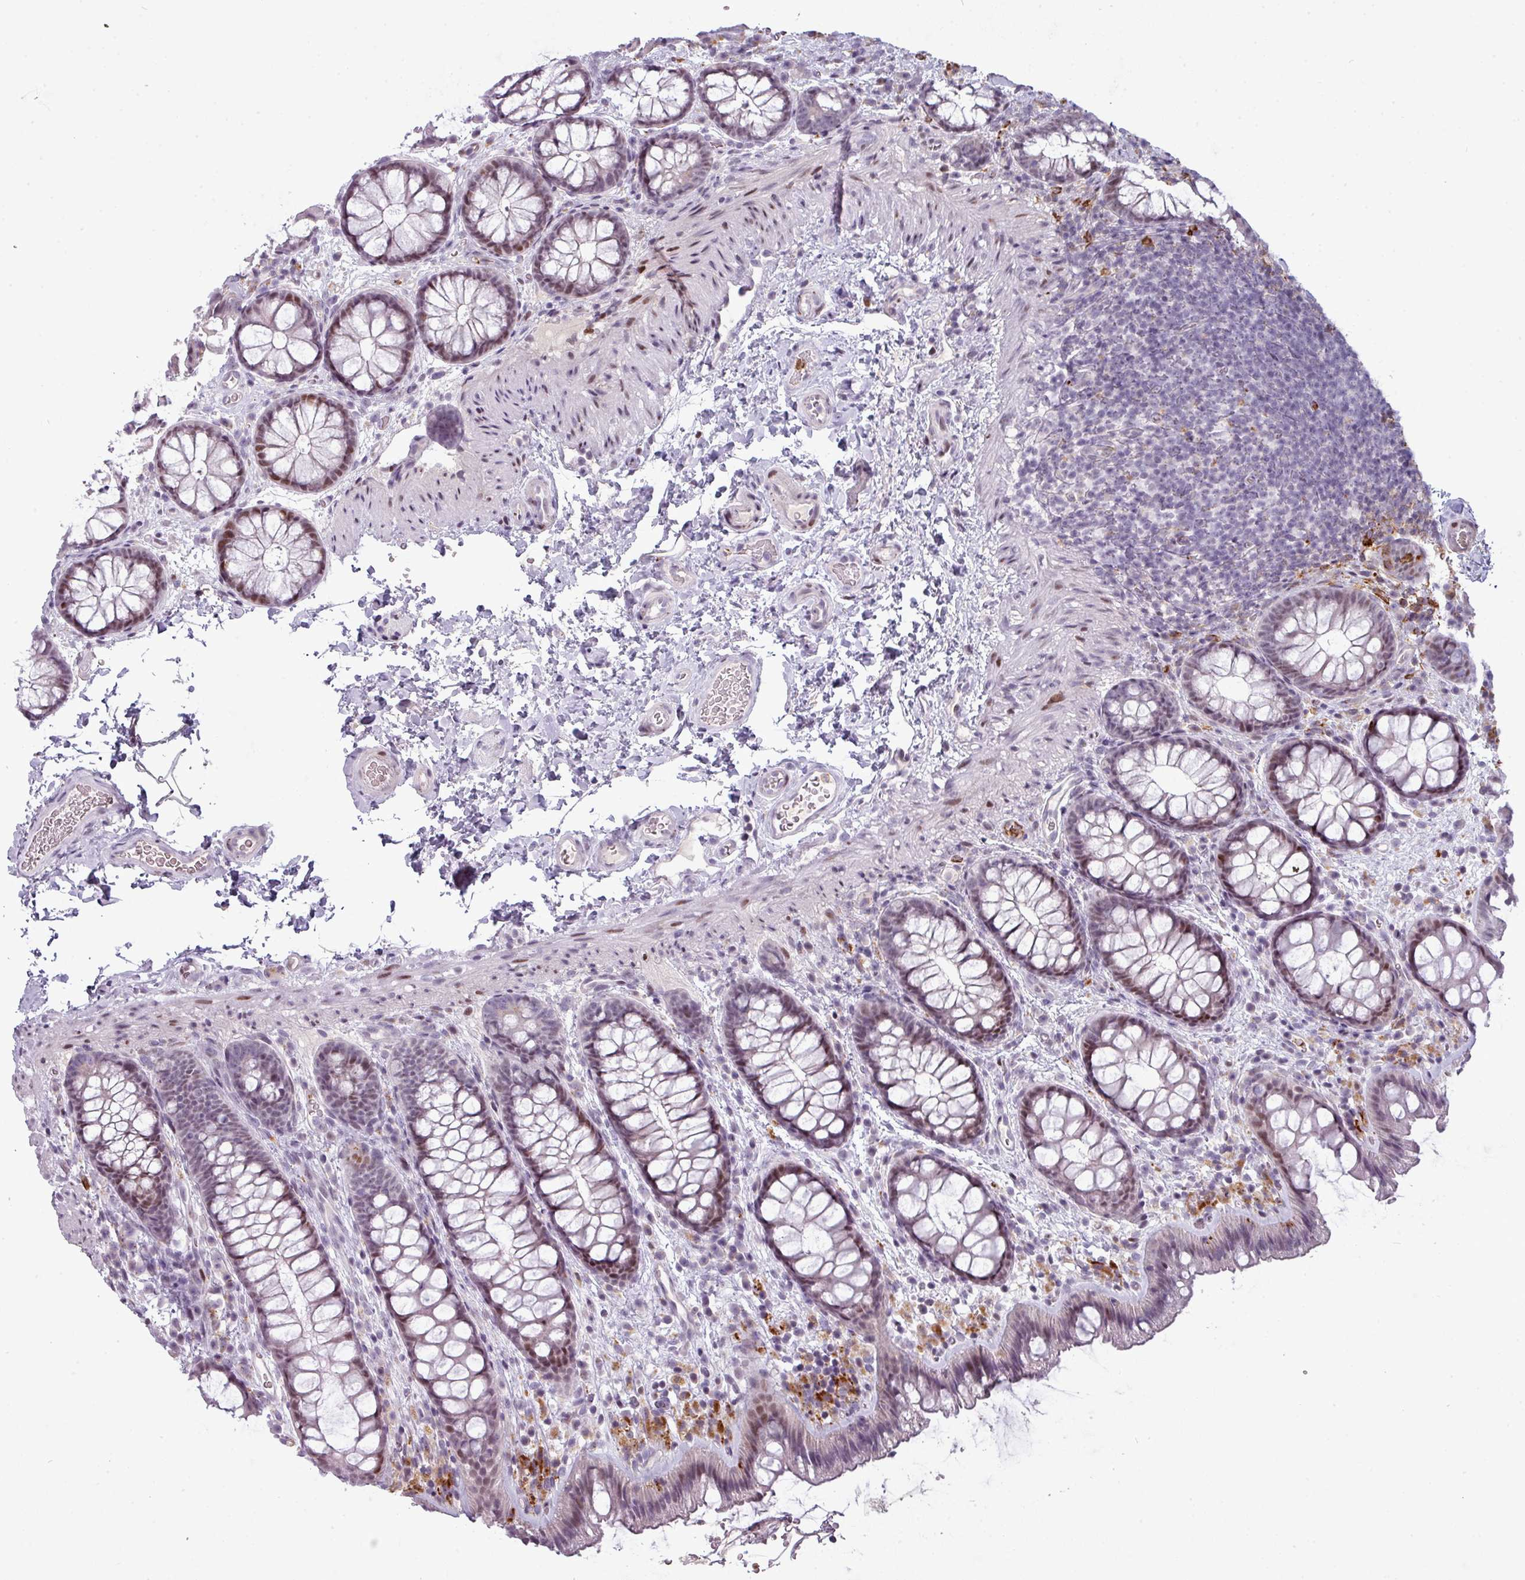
{"staining": {"intensity": "moderate", "quantity": "<25%", "location": "nuclear"}, "tissue": "colon", "cell_type": "Endothelial cells", "image_type": "normal", "snomed": [{"axis": "morphology", "description": "Normal tissue, NOS"}, {"axis": "topography", "description": "Colon"}], "caption": "About <25% of endothelial cells in benign colon demonstrate moderate nuclear protein expression as visualized by brown immunohistochemical staining.", "gene": "TMEFF1", "patient": {"sex": "male", "age": 46}}